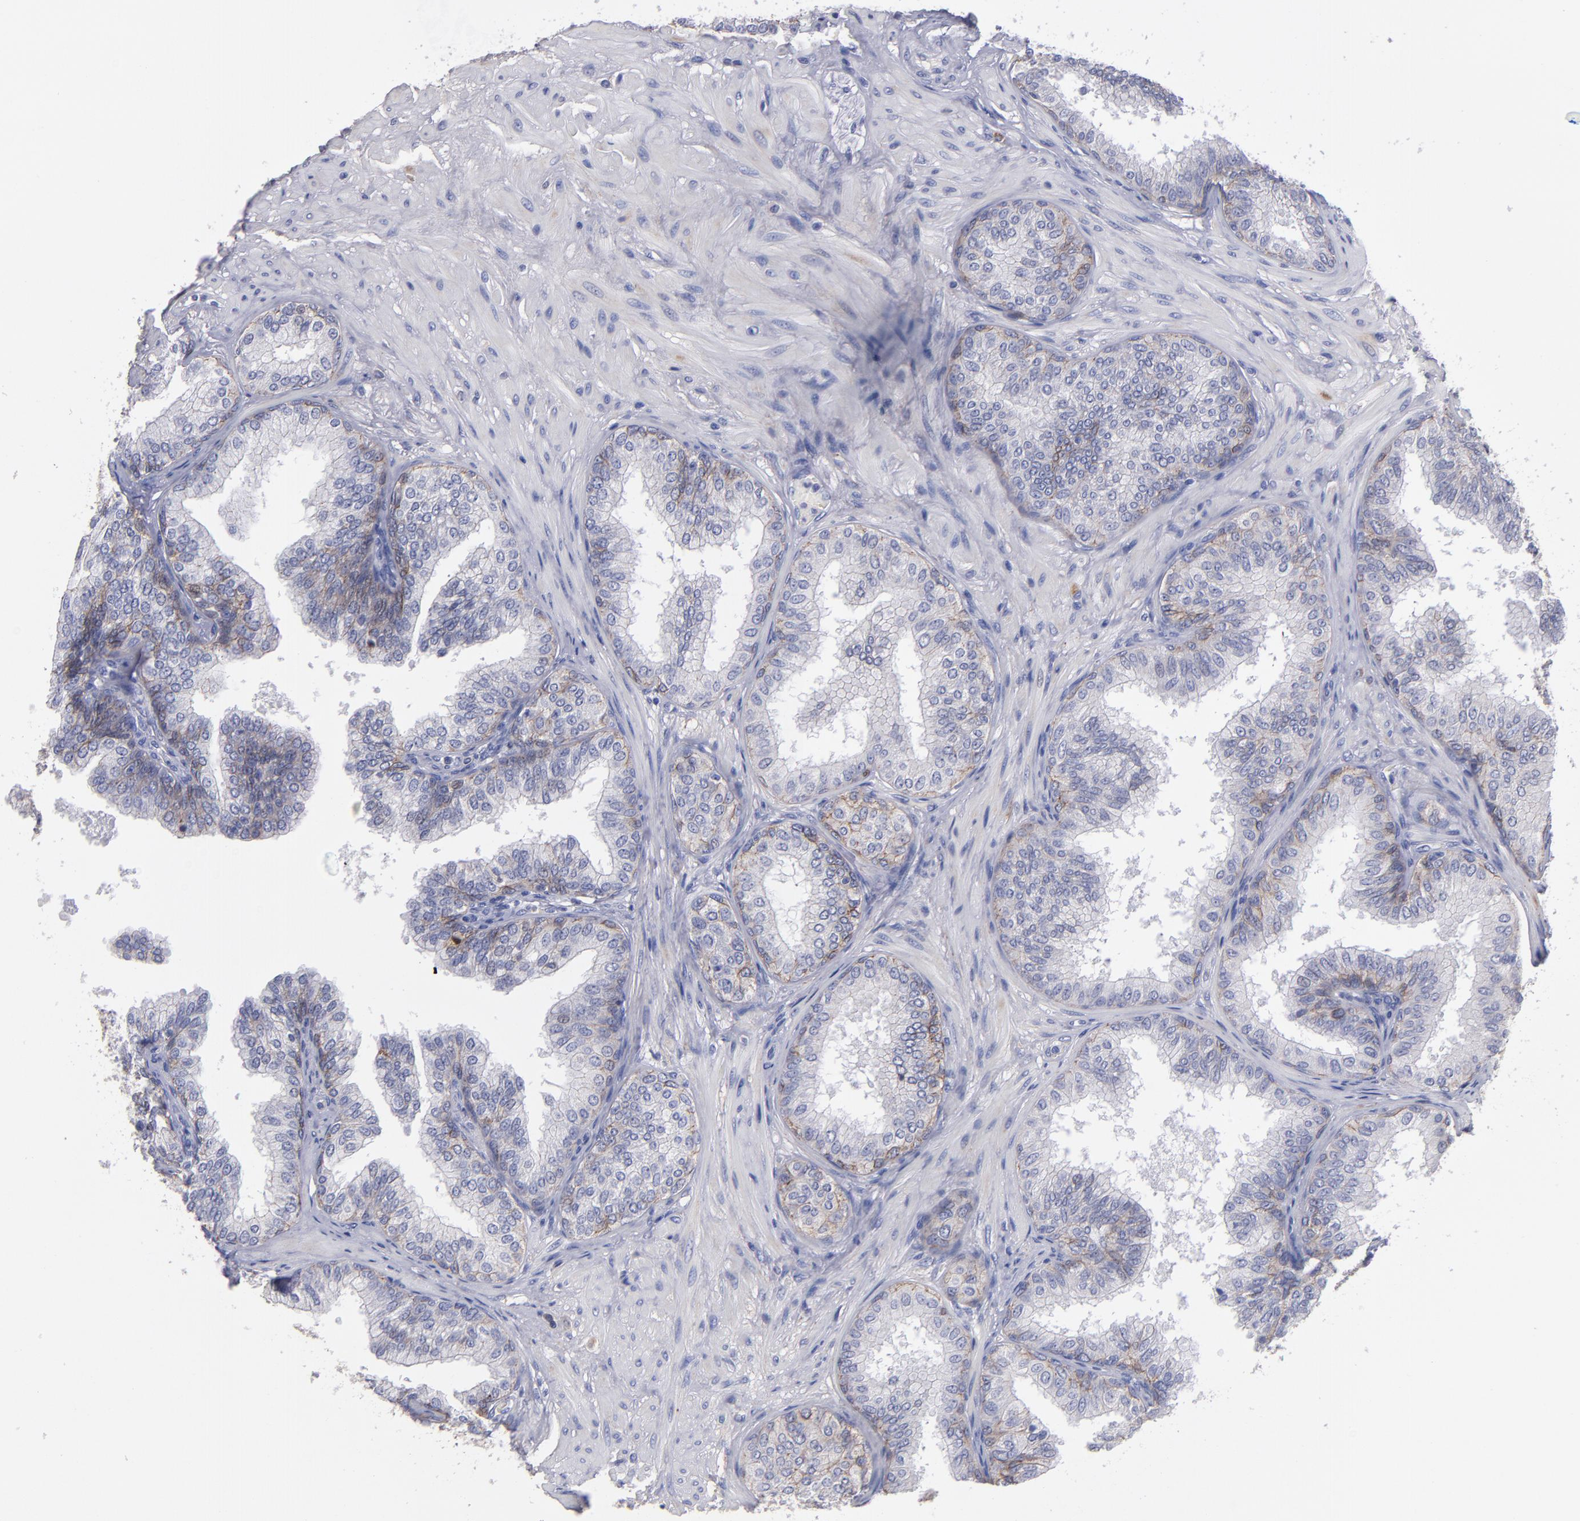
{"staining": {"intensity": "weak", "quantity": "25%-75%", "location": "cytoplasmic/membranous"}, "tissue": "prostate", "cell_type": "Glandular cells", "image_type": "normal", "snomed": [{"axis": "morphology", "description": "Normal tissue, NOS"}, {"axis": "topography", "description": "Prostate"}], "caption": "An image of prostate stained for a protein shows weak cytoplasmic/membranous brown staining in glandular cells. (brown staining indicates protein expression, while blue staining denotes nuclei).", "gene": "CDH3", "patient": {"sex": "male", "age": 60}}